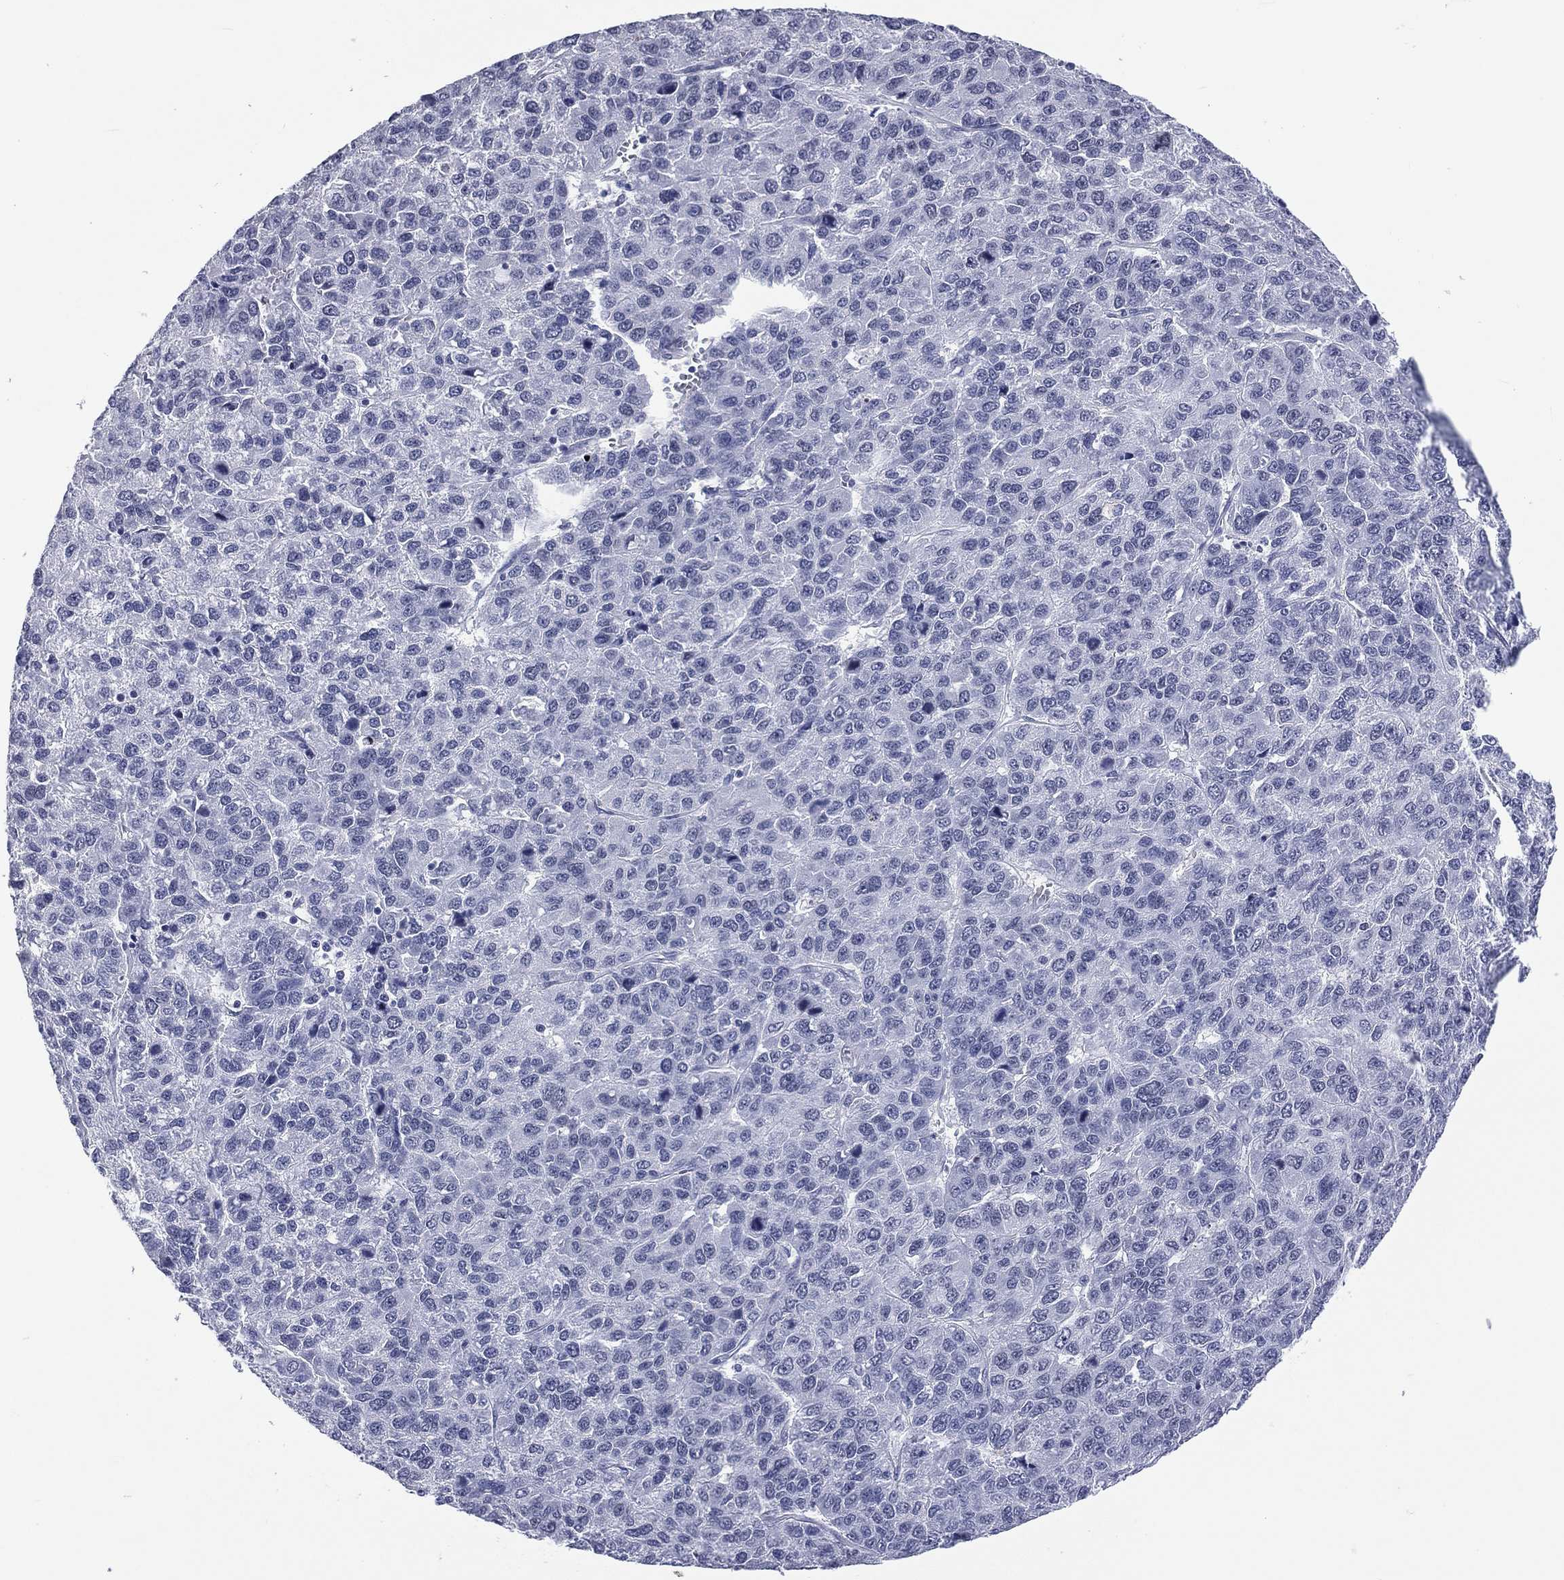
{"staining": {"intensity": "strong", "quantity": "<25%", "location": "nuclear"}, "tissue": "liver cancer", "cell_type": "Tumor cells", "image_type": "cancer", "snomed": [{"axis": "morphology", "description": "Carcinoma, Hepatocellular, NOS"}, {"axis": "topography", "description": "Liver"}], "caption": "Human liver cancer (hepatocellular carcinoma) stained for a protein (brown) displays strong nuclear positive expression in approximately <25% of tumor cells.", "gene": "SSX1", "patient": {"sex": "male", "age": 69}}